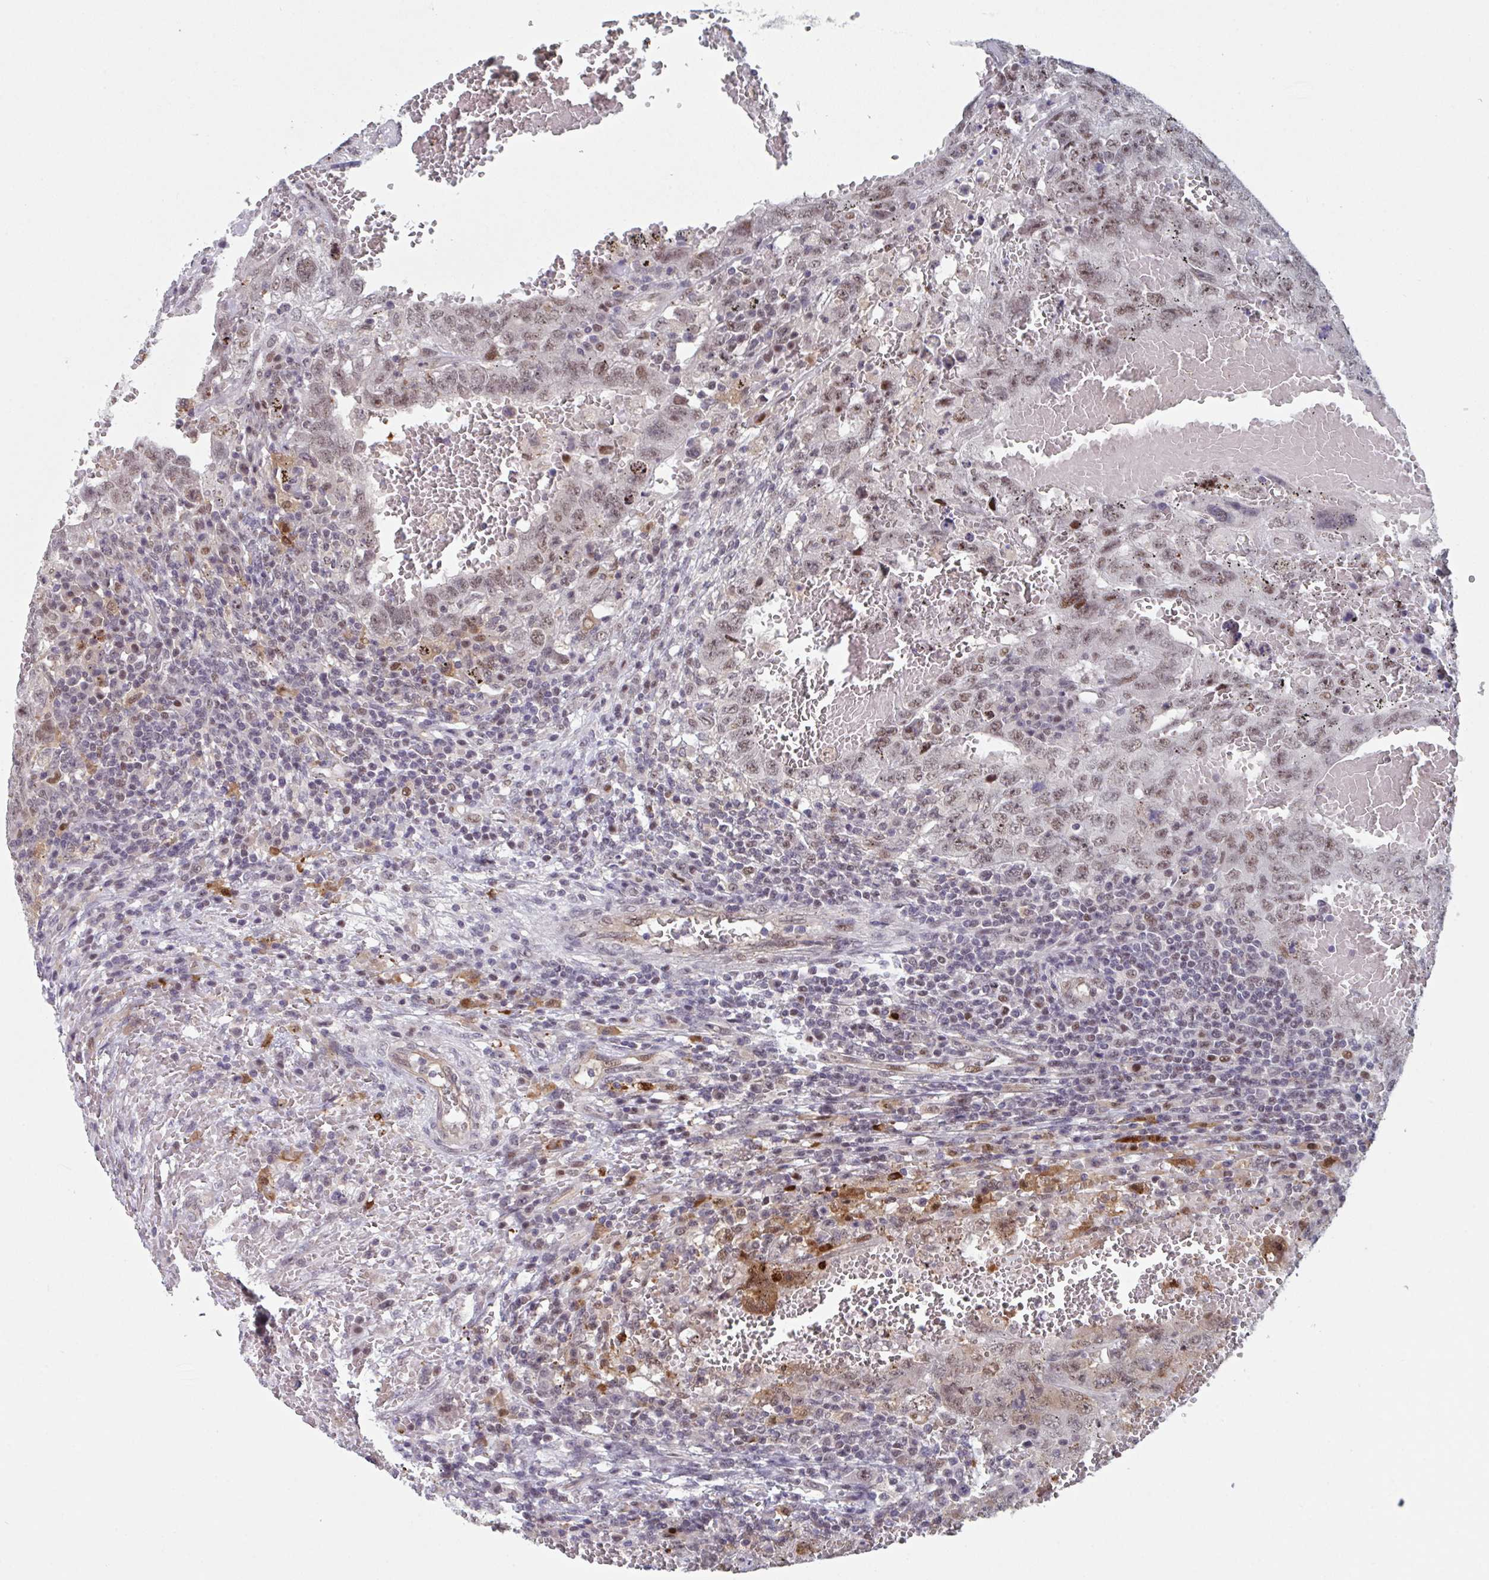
{"staining": {"intensity": "moderate", "quantity": ">75%", "location": "nuclear"}, "tissue": "testis cancer", "cell_type": "Tumor cells", "image_type": "cancer", "snomed": [{"axis": "morphology", "description": "Carcinoma, Embryonal, NOS"}, {"axis": "topography", "description": "Testis"}], "caption": "Protein positivity by immunohistochemistry shows moderate nuclear expression in approximately >75% of tumor cells in testis cancer.", "gene": "RNF212", "patient": {"sex": "male", "age": 26}}